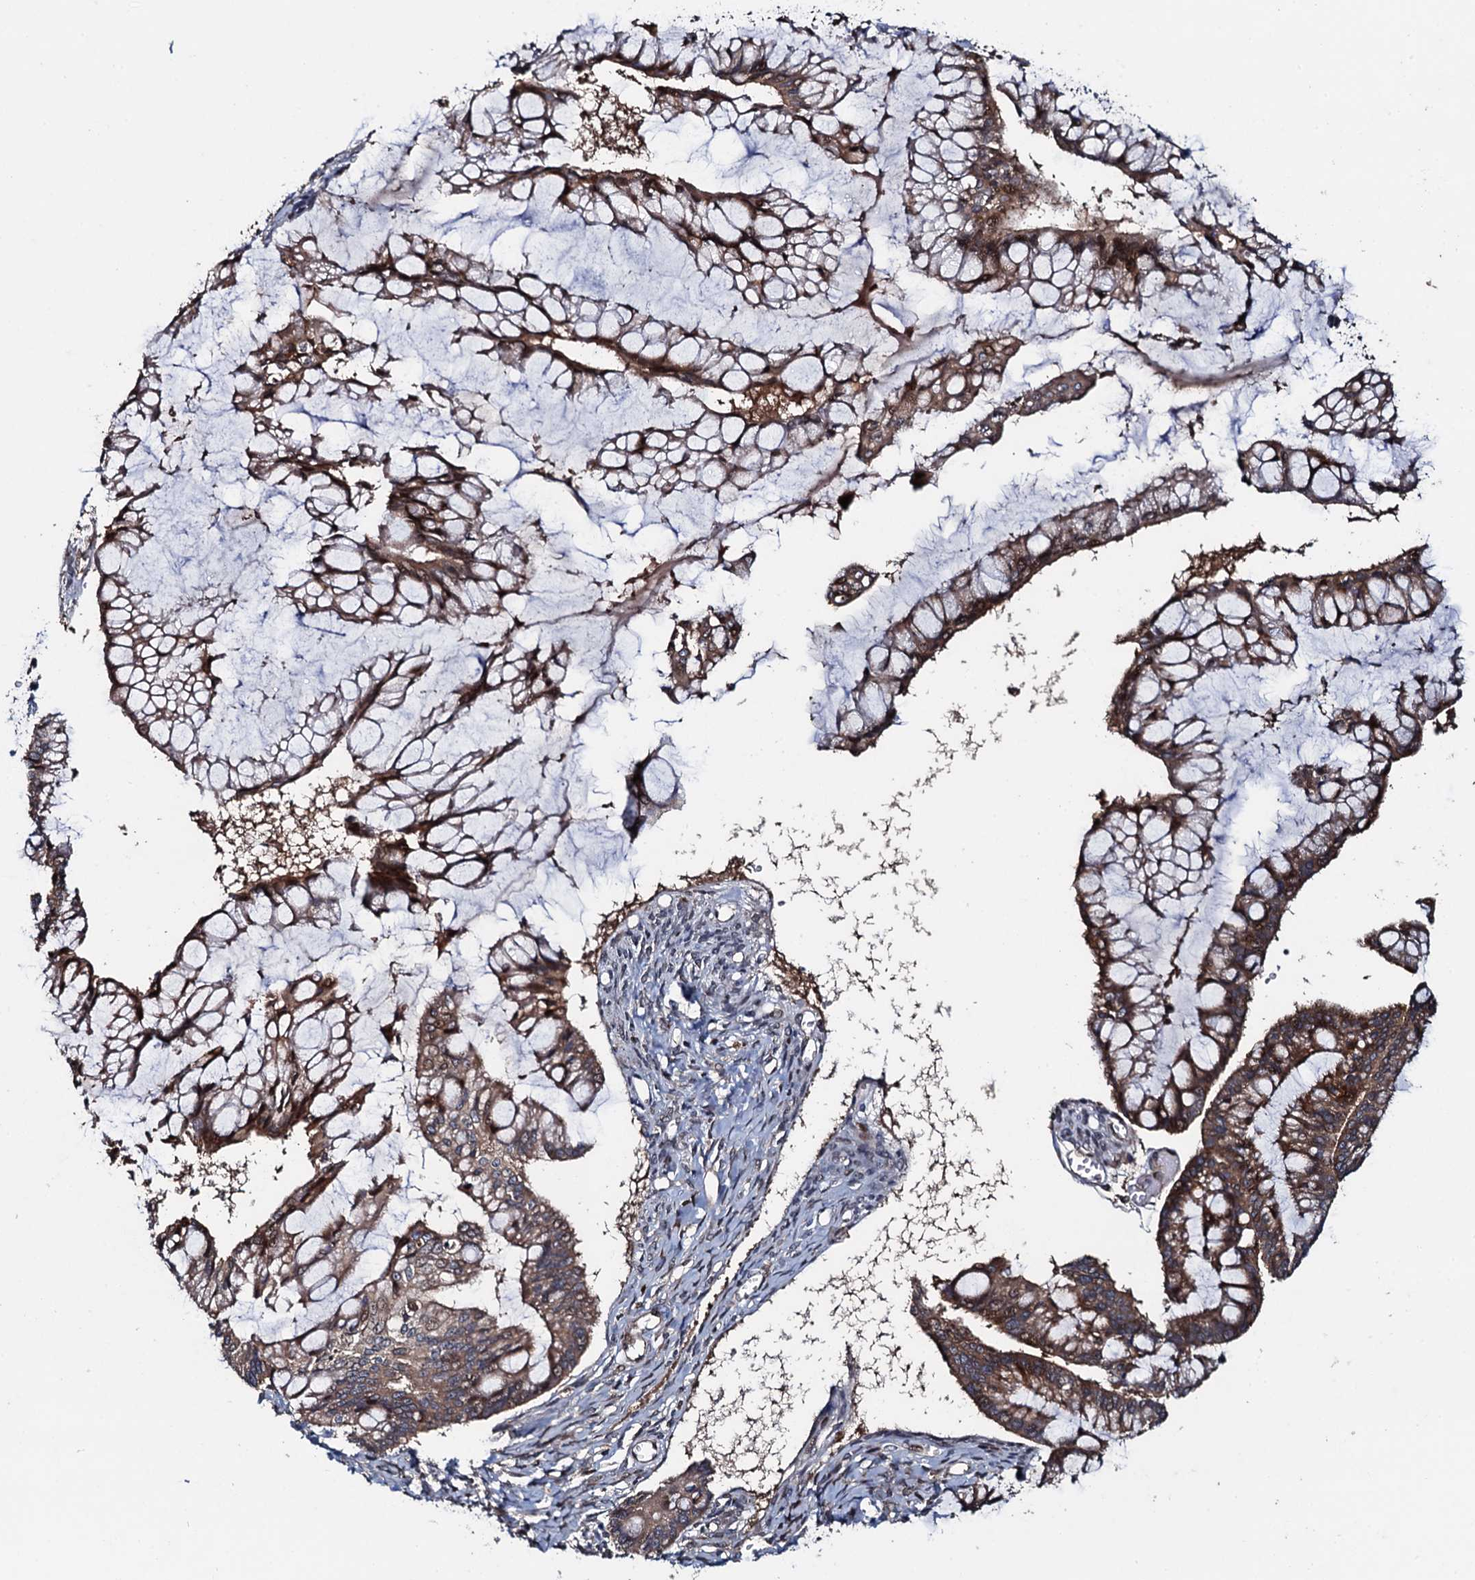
{"staining": {"intensity": "moderate", "quantity": ">75%", "location": "cytoplasmic/membranous"}, "tissue": "ovarian cancer", "cell_type": "Tumor cells", "image_type": "cancer", "snomed": [{"axis": "morphology", "description": "Cystadenocarcinoma, mucinous, NOS"}, {"axis": "topography", "description": "Ovary"}], "caption": "Immunohistochemistry (IHC) image of neoplastic tissue: ovarian cancer (mucinous cystadenocarcinoma) stained using immunohistochemistry (IHC) demonstrates medium levels of moderate protein expression localized specifically in the cytoplasmic/membranous of tumor cells, appearing as a cytoplasmic/membranous brown color.", "gene": "RHOBTB1", "patient": {"sex": "female", "age": 73}}